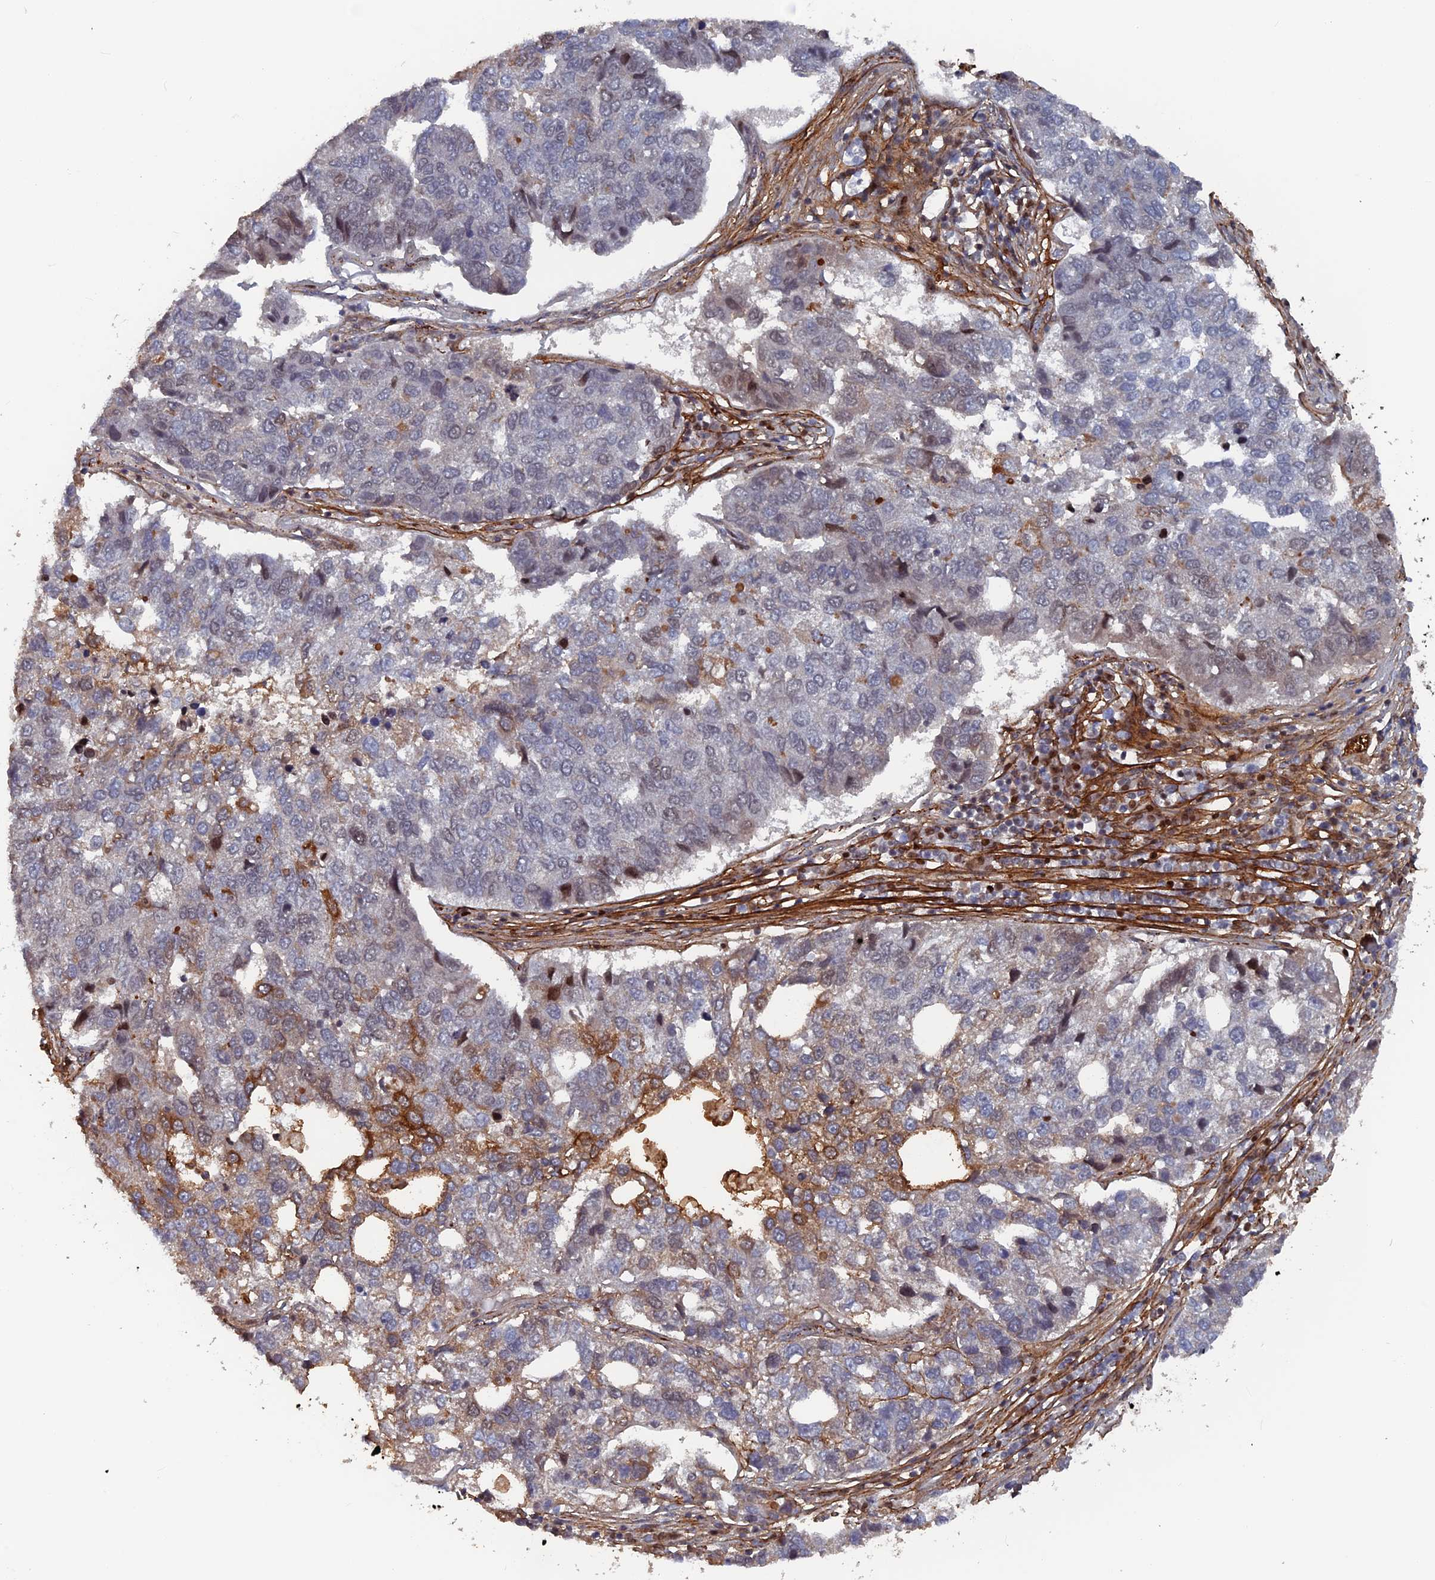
{"staining": {"intensity": "moderate", "quantity": "<25%", "location": "cytoplasmic/membranous"}, "tissue": "pancreatic cancer", "cell_type": "Tumor cells", "image_type": "cancer", "snomed": [{"axis": "morphology", "description": "Adenocarcinoma, NOS"}, {"axis": "topography", "description": "Pancreas"}], "caption": "A brown stain highlights moderate cytoplasmic/membranous positivity of a protein in pancreatic adenocarcinoma tumor cells. Nuclei are stained in blue.", "gene": "SH3D21", "patient": {"sex": "female", "age": 61}}